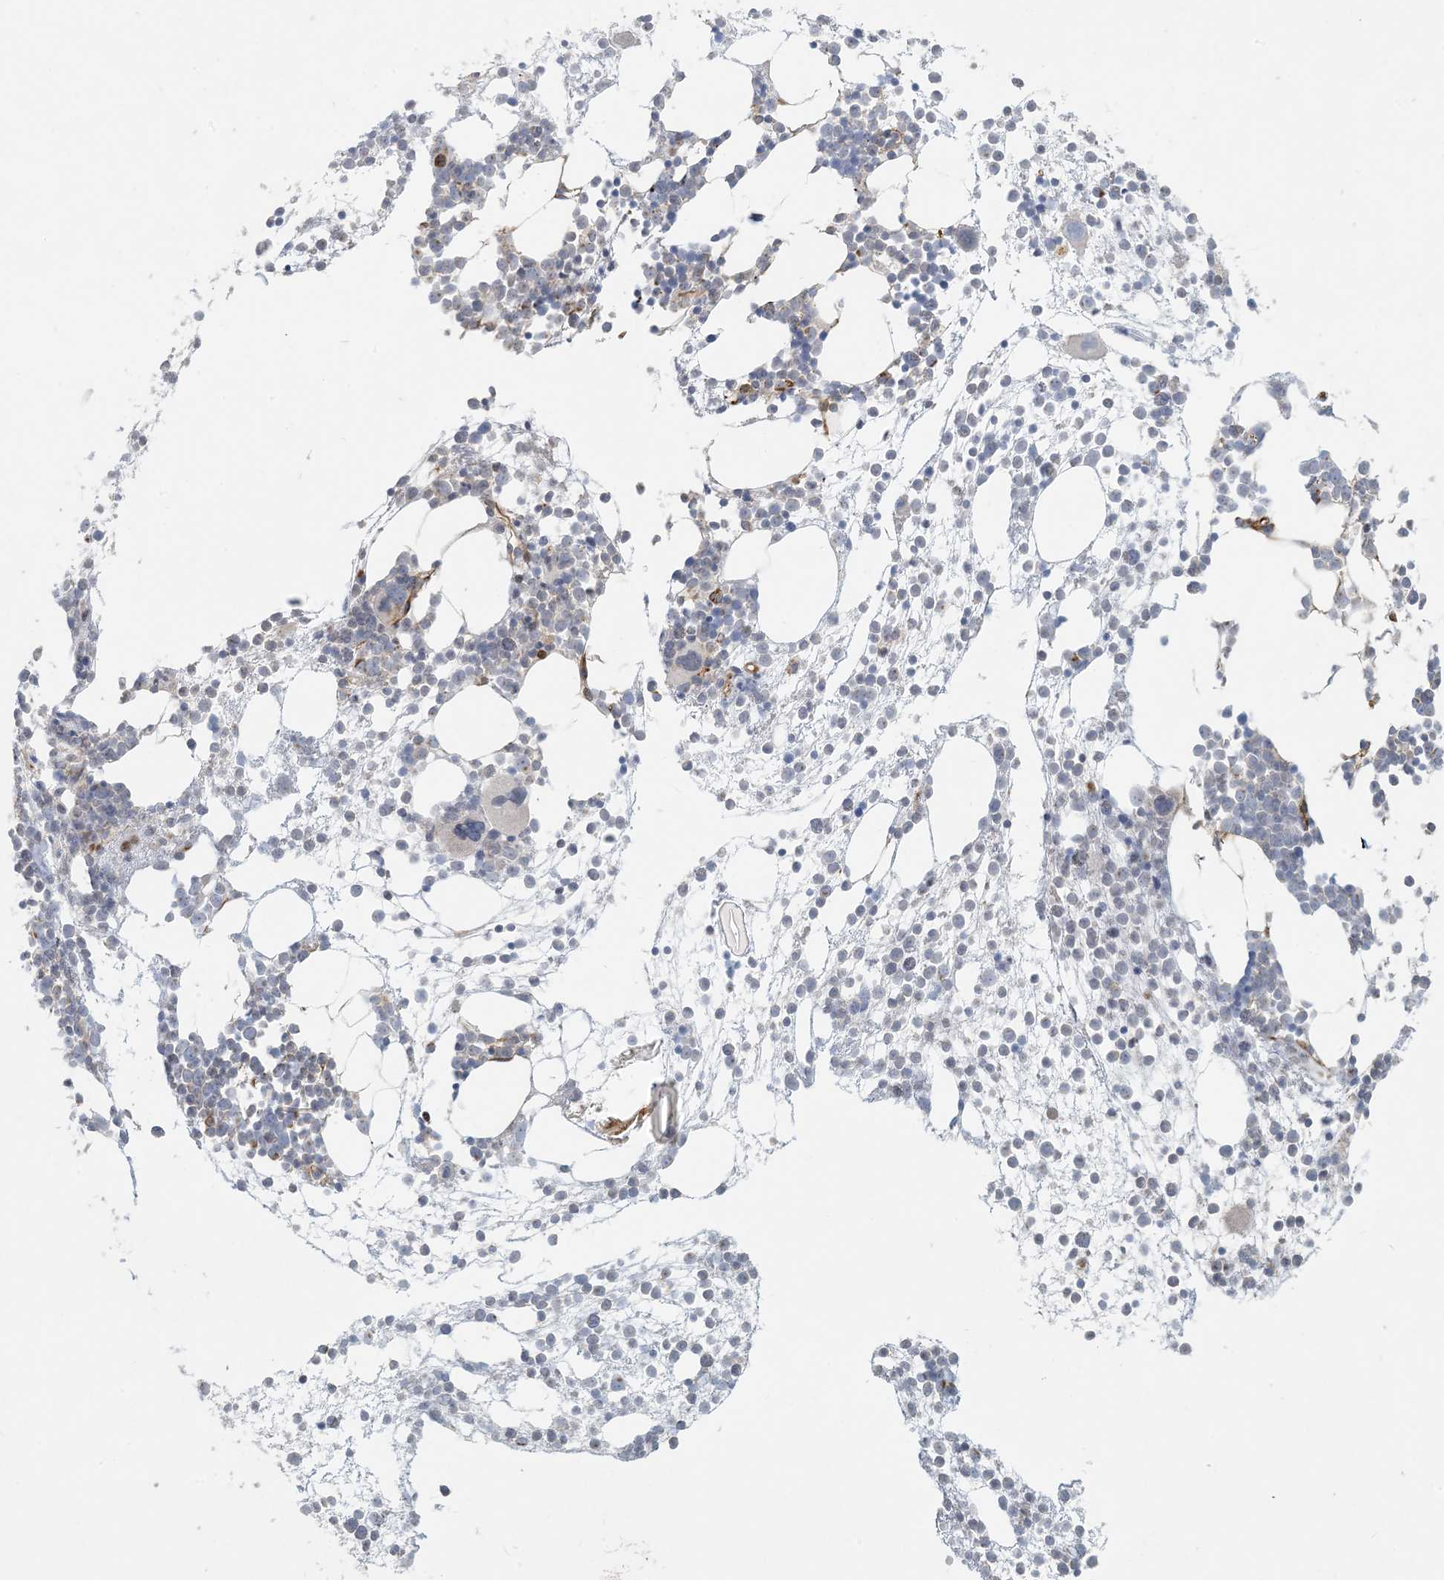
{"staining": {"intensity": "moderate", "quantity": "<25%", "location": "cytoplasmic/membranous"}, "tissue": "bone marrow", "cell_type": "Hematopoietic cells", "image_type": "normal", "snomed": [{"axis": "morphology", "description": "Normal tissue, NOS"}, {"axis": "topography", "description": "Bone marrow"}], "caption": "Immunohistochemistry micrograph of benign human bone marrow stained for a protein (brown), which demonstrates low levels of moderate cytoplasmic/membranous staining in approximately <25% of hematopoietic cells.", "gene": "BCORL1", "patient": {"sex": "male", "age": 54}}